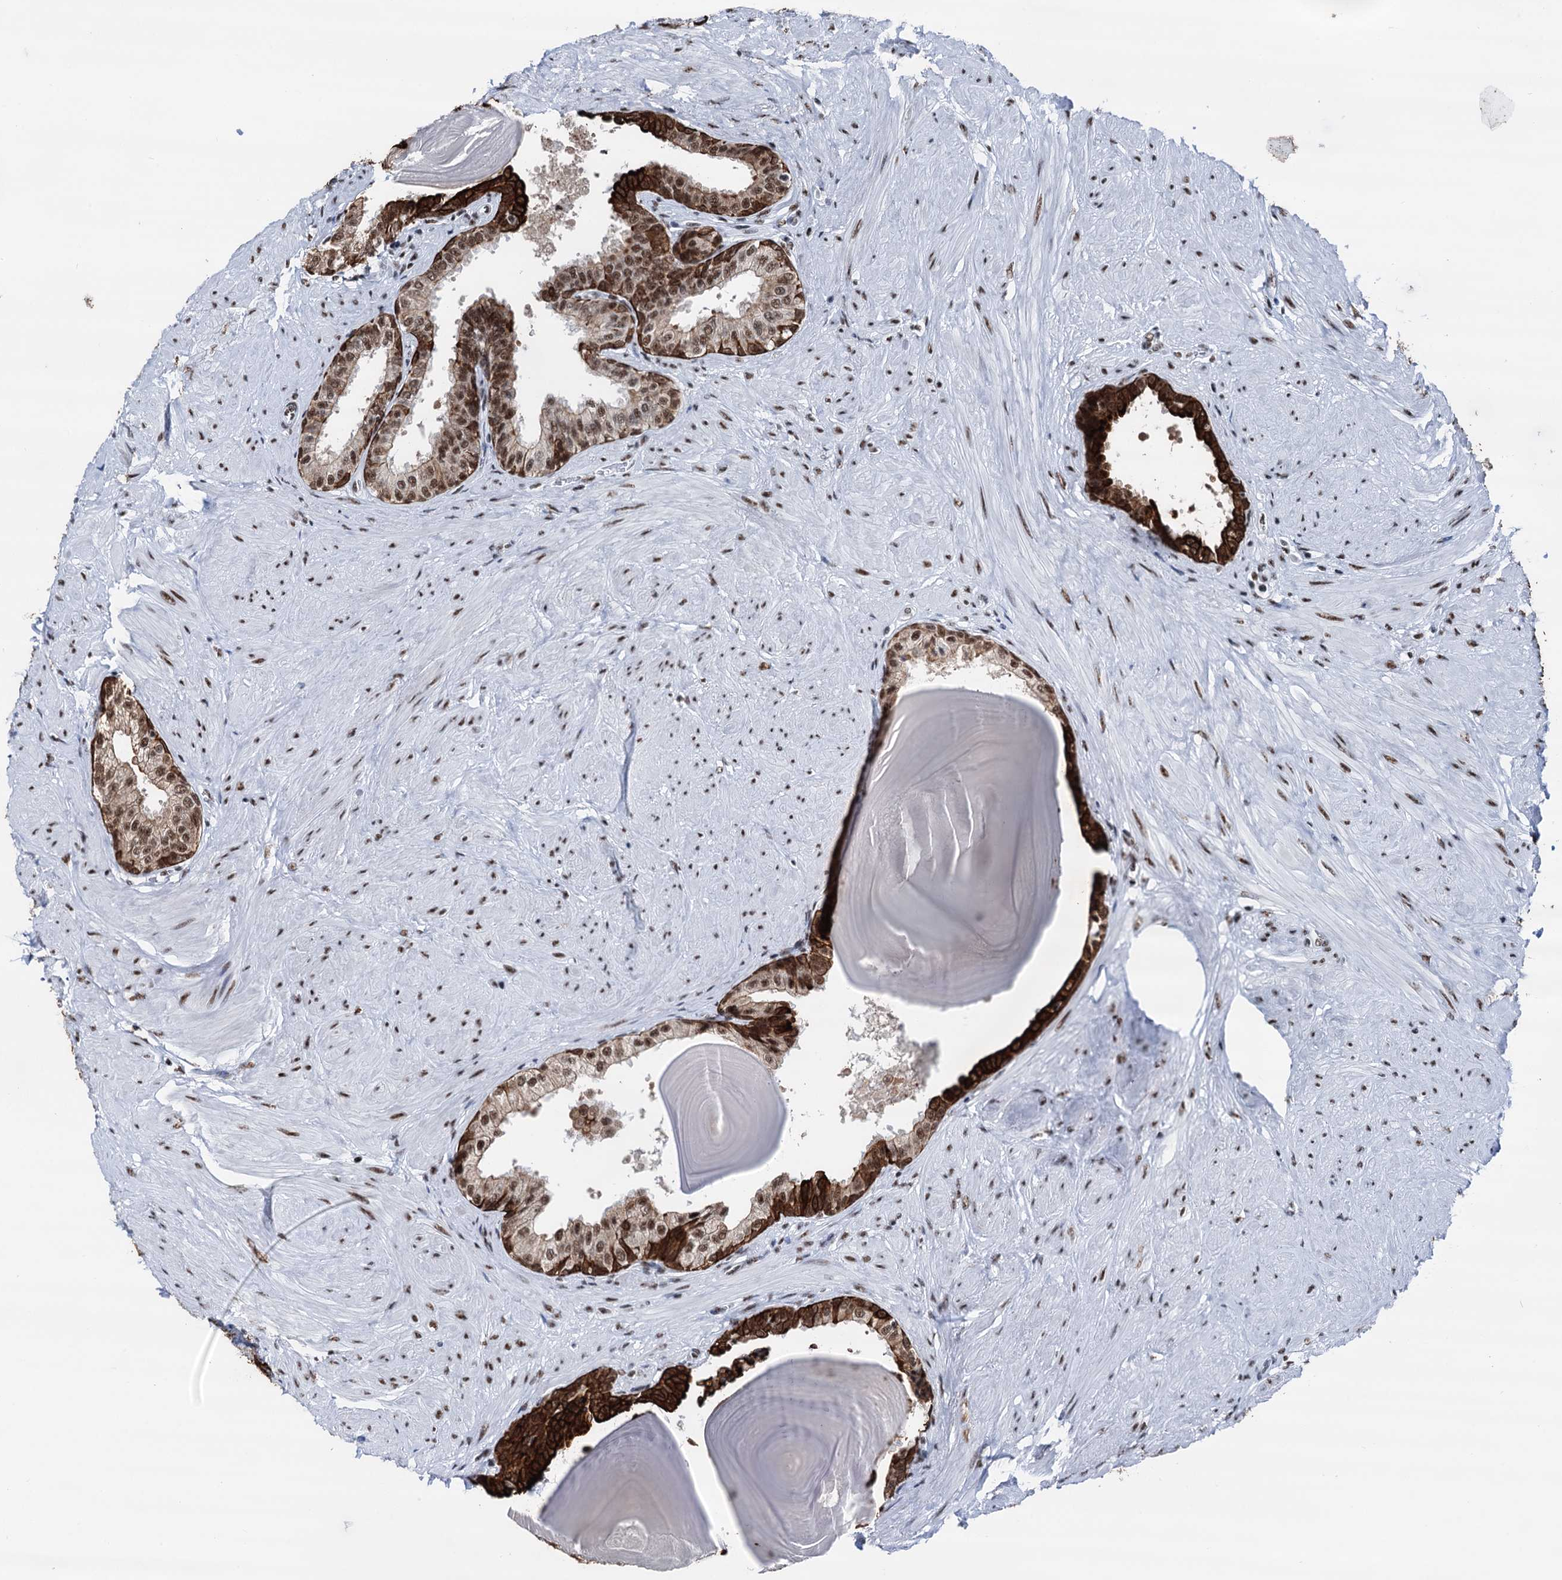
{"staining": {"intensity": "strong", "quantity": "25%-75%", "location": "cytoplasmic/membranous,nuclear"}, "tissue": "prostate", "cell_type": "Glandular cells", "image_type": "normal", "snomed": [{"axis": "morphology", "description": "Normal tissue, NOS"}, {"axis": "topography", "description": "Prostate"}], "caption": "A high-resolution image shows immunohistochemistry staining of unremarkable prostate, which shows strong cytoplasmic/membranous,nuclear staining in about 25%-75% of glandular cells. (DAB = brown stain, brightfield microscopy at high magnification).", "gene": "DDX23", "patient": {"sex": "male", "age": 48}}